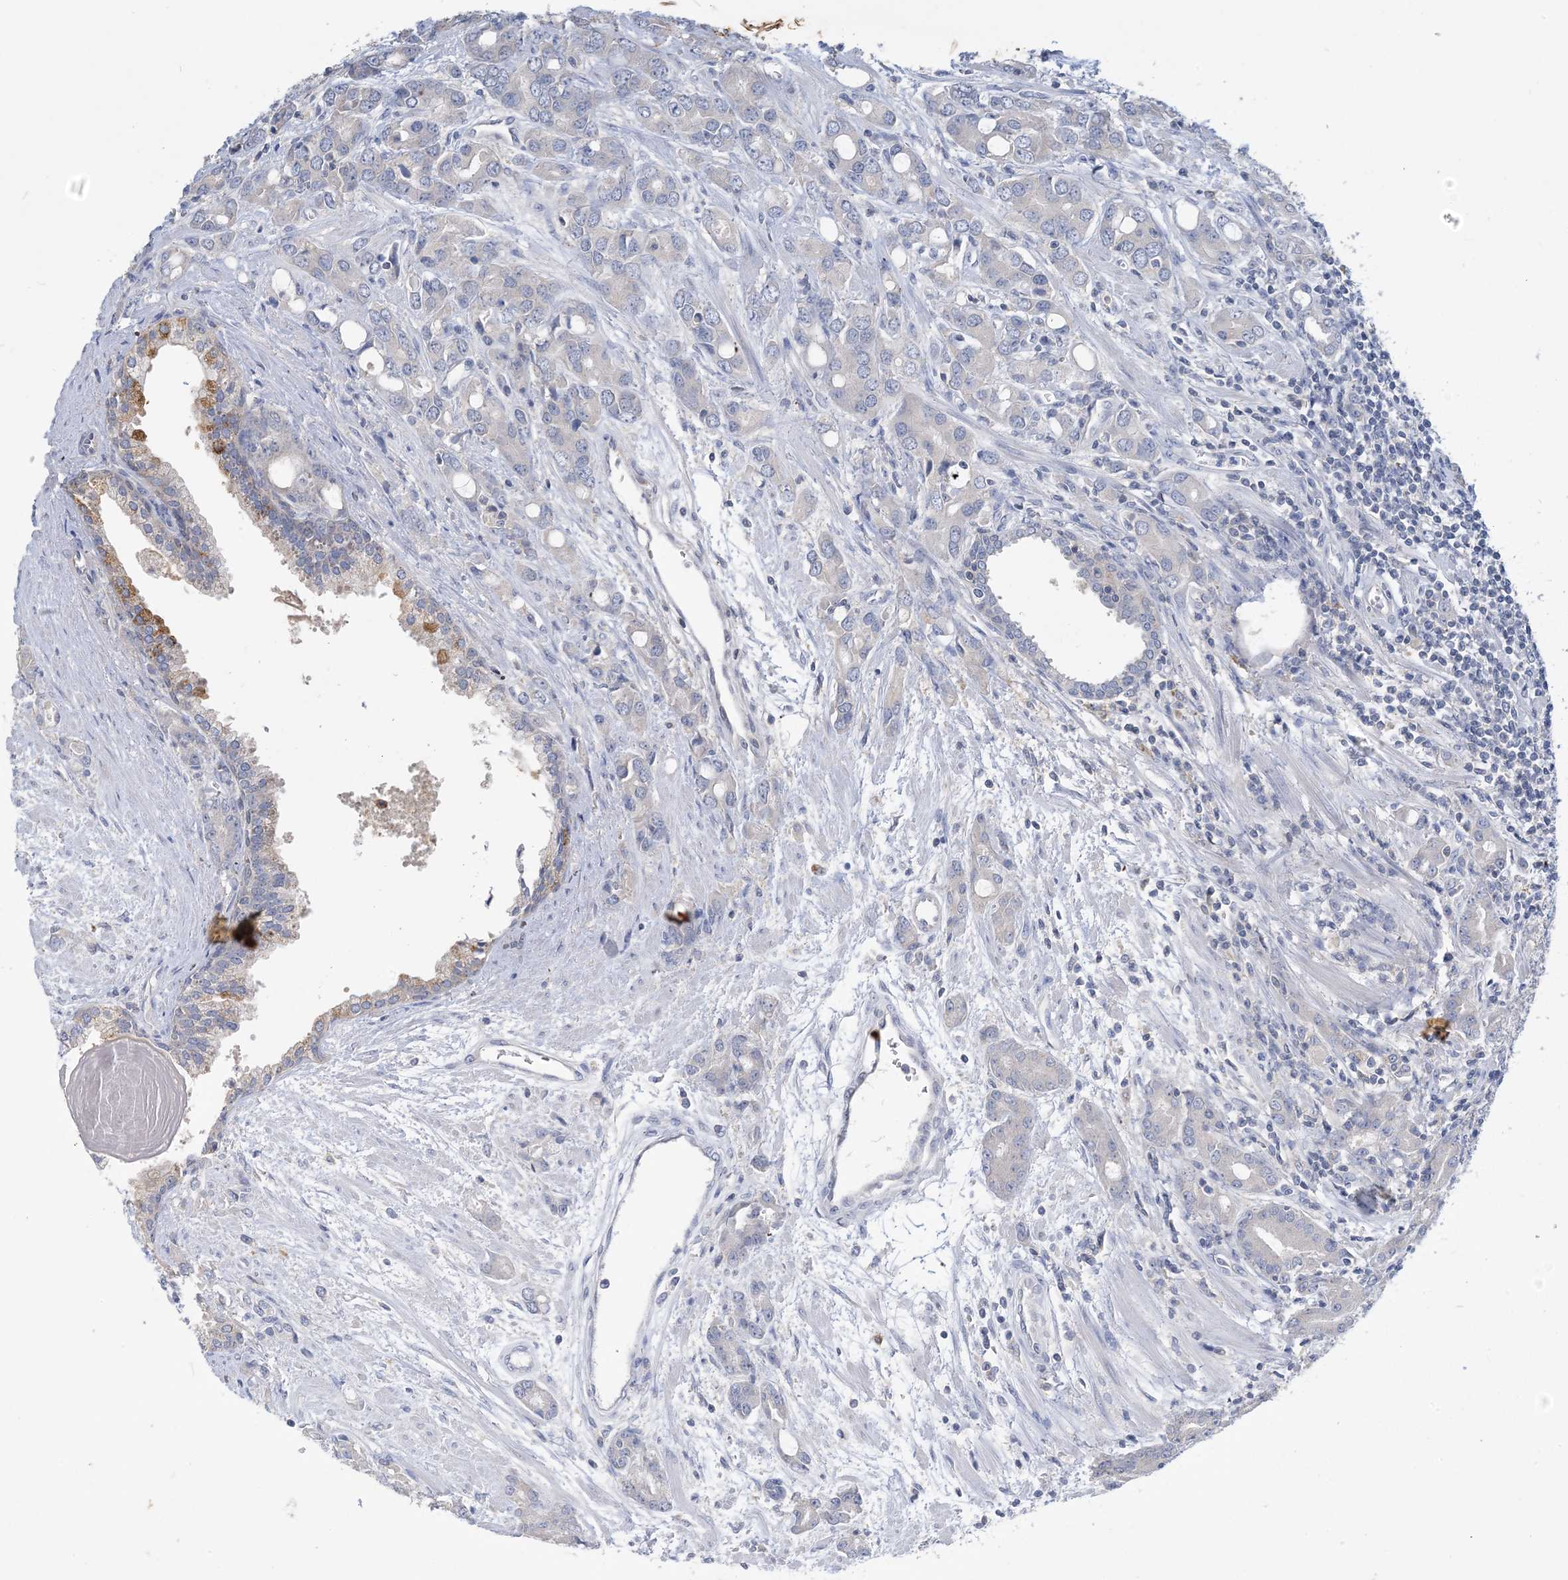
{"staining": {"intensity": "negative", "quantity": "none", "location": "none"}, "tissue": "prostate cancer", "cell_type": "Tumor cells", "image_type": "cancer", "snomed": [{"axis": "morphology", "description": "Adenocarcinoma, High grade"}, {"axis": "topography", "description": "Prostate"}], "caption": "IHC histopathology image of human prostate cancer stained for a protein (brown), which reveals no staining in tumor cells.", "gene": "KPRP", "patient": {"sex": "male", "age": 62}}